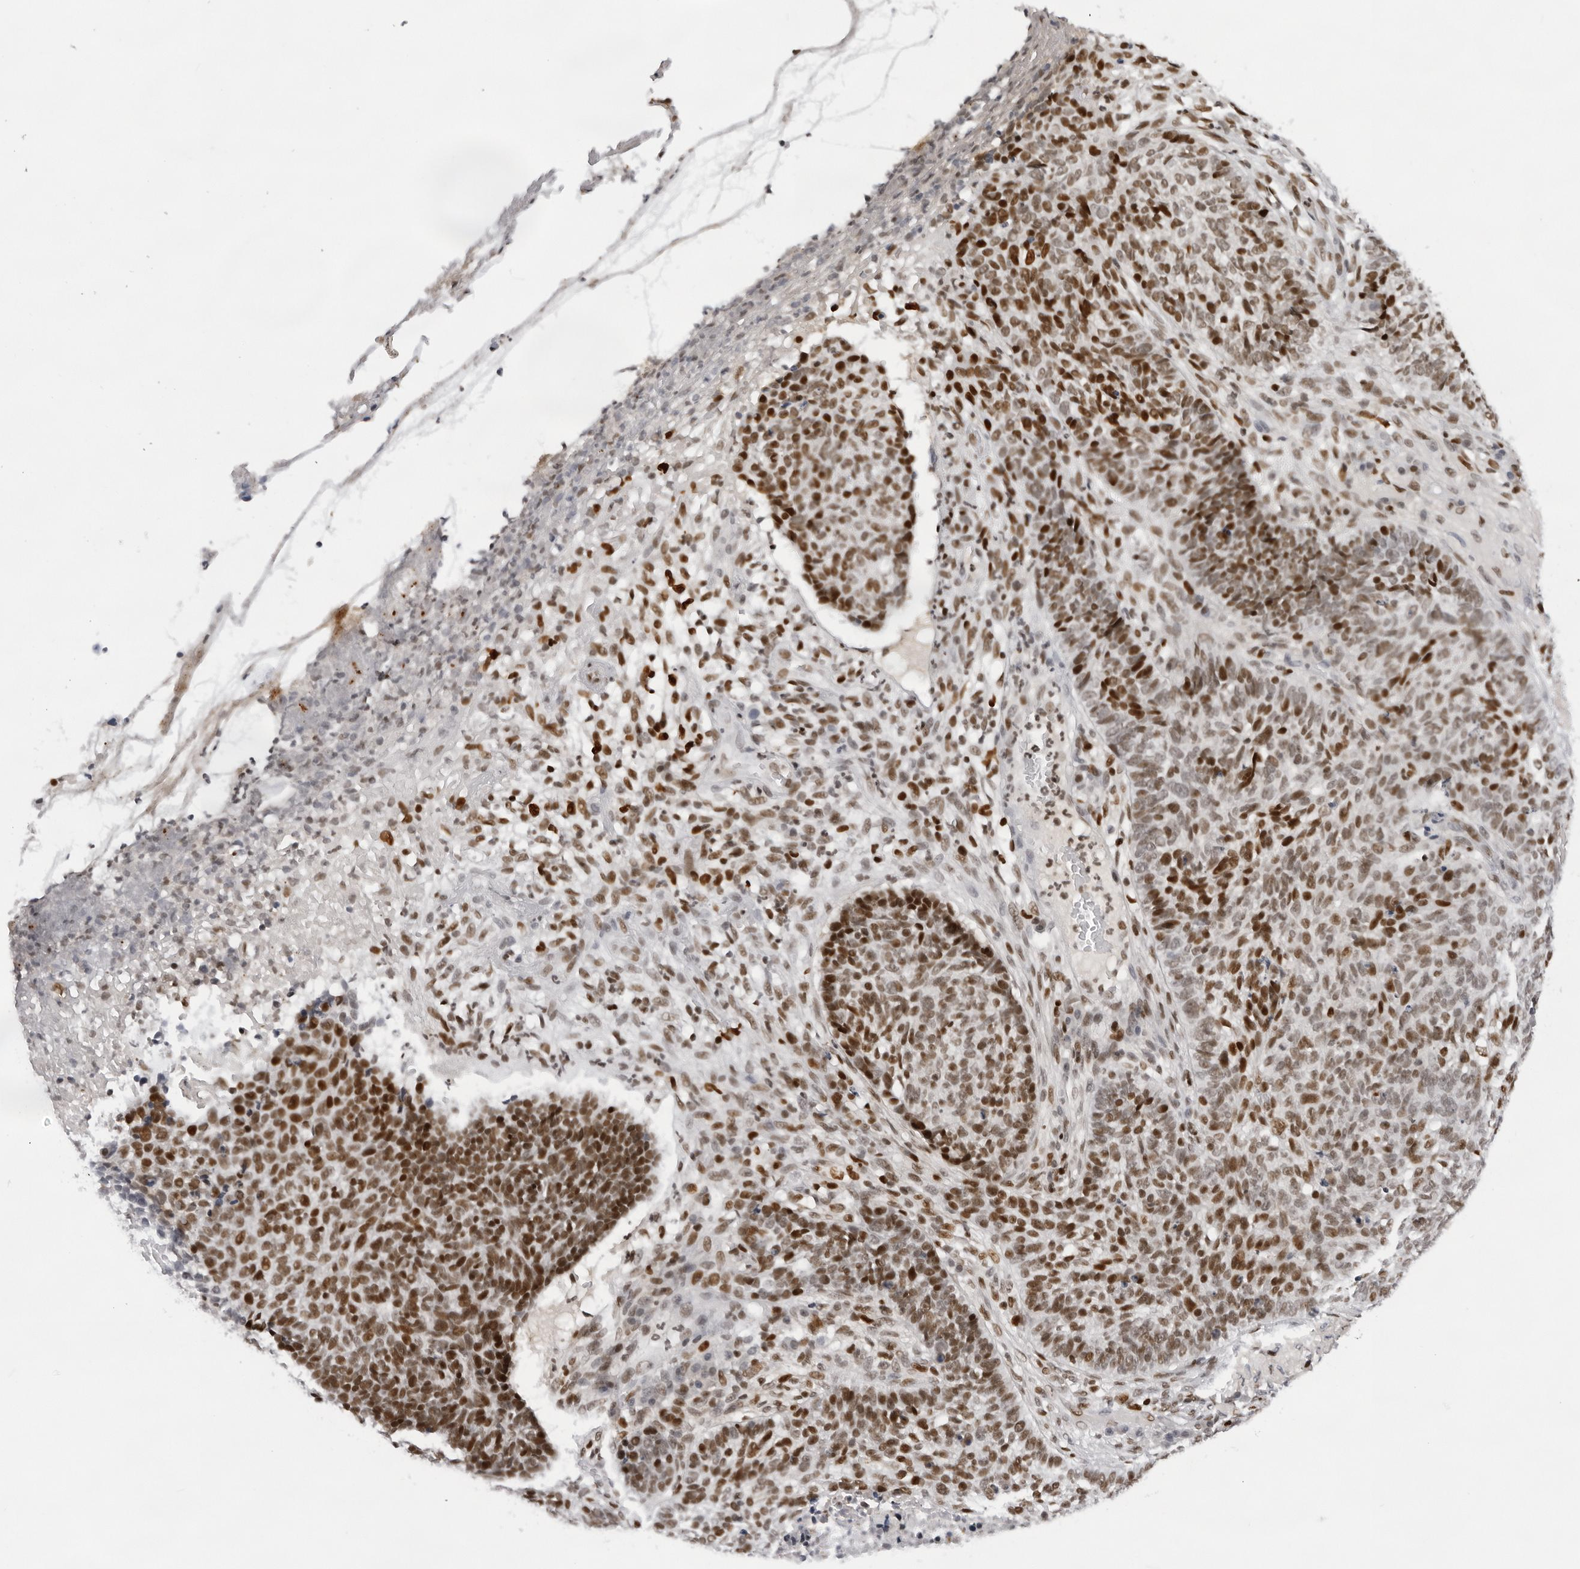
{"staining": {"intensity": "strong", "quantity": "25%-75%", "location": "nuclear"}, "tissue": "skin cancer", "cell_type": "Tumor cells", "image_type": "cancer", "snomed": [{"axis": "morphology", "description": "Basal cell carcinoma"}, {"axis": "topography", "description": "Skin"}], "caption": "The immunohistochemical stain shows strong nuclear positivity in tumor cells of skin cancer tissue.", "gene": "OGG1", "patient": {"sex": "male", "age": 85}}